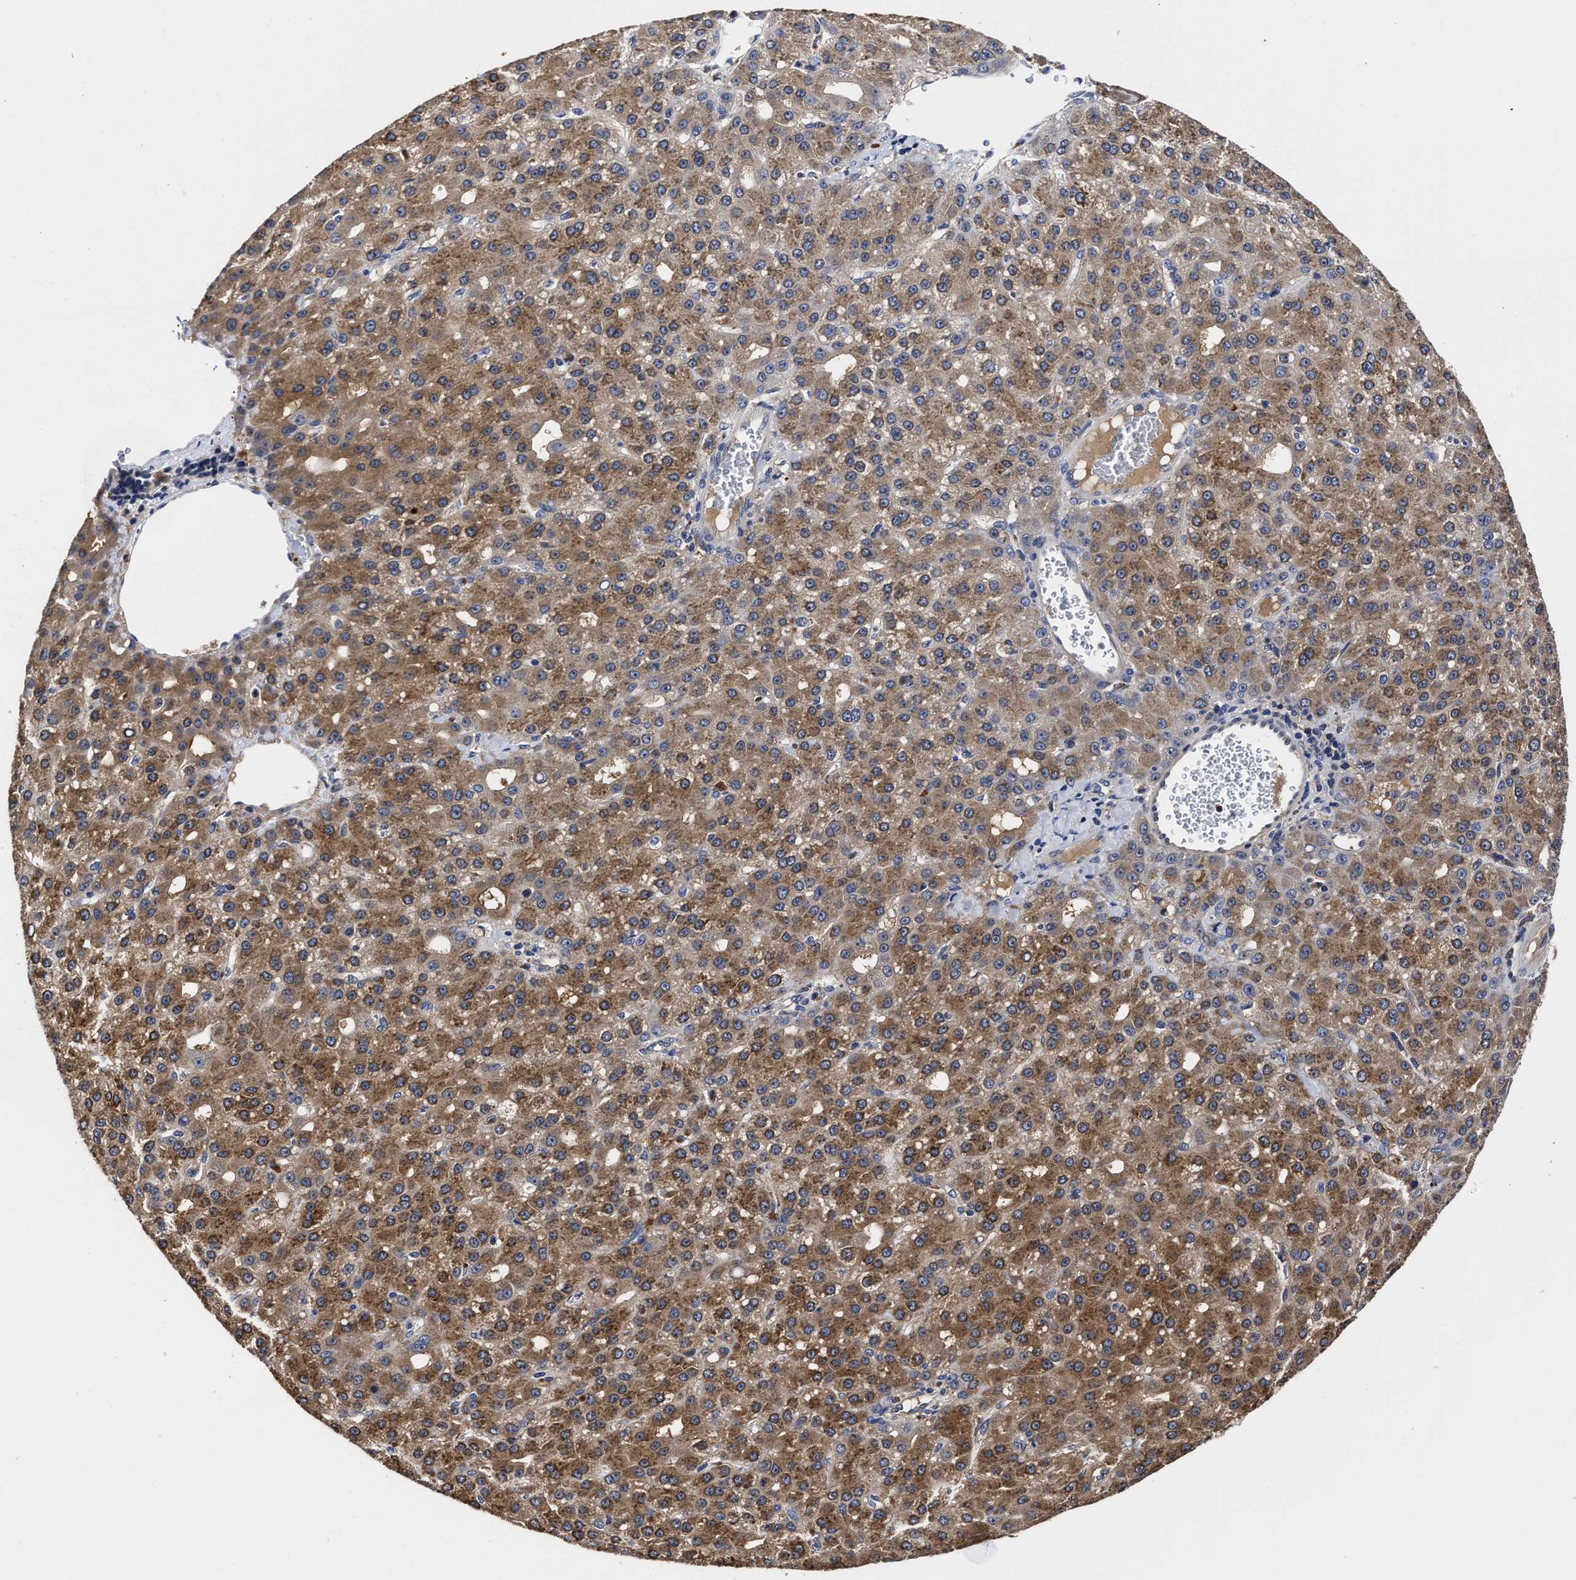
{"staining": {"intensity": "moderate", "quantity": ">75%", "location": "cytoplasmic/membranous"}, "tissue": "liver cancer", "cell_type": "Tumor cells", "image_type": "cancer", "snomed": [{"axis": "morphology", "description": "Carcinoma, Hepatocellular, NOS"}, {"axis": "topography", "description": "Liver"}], "caption": "A brown stain shows moderate cytoplasmic/membranous staining of a protein in liver cancer (hepatocellular carcinoma) tumor cells.", "gene": "SOCS5", "patient": {"sex": "male", "age": 67}}